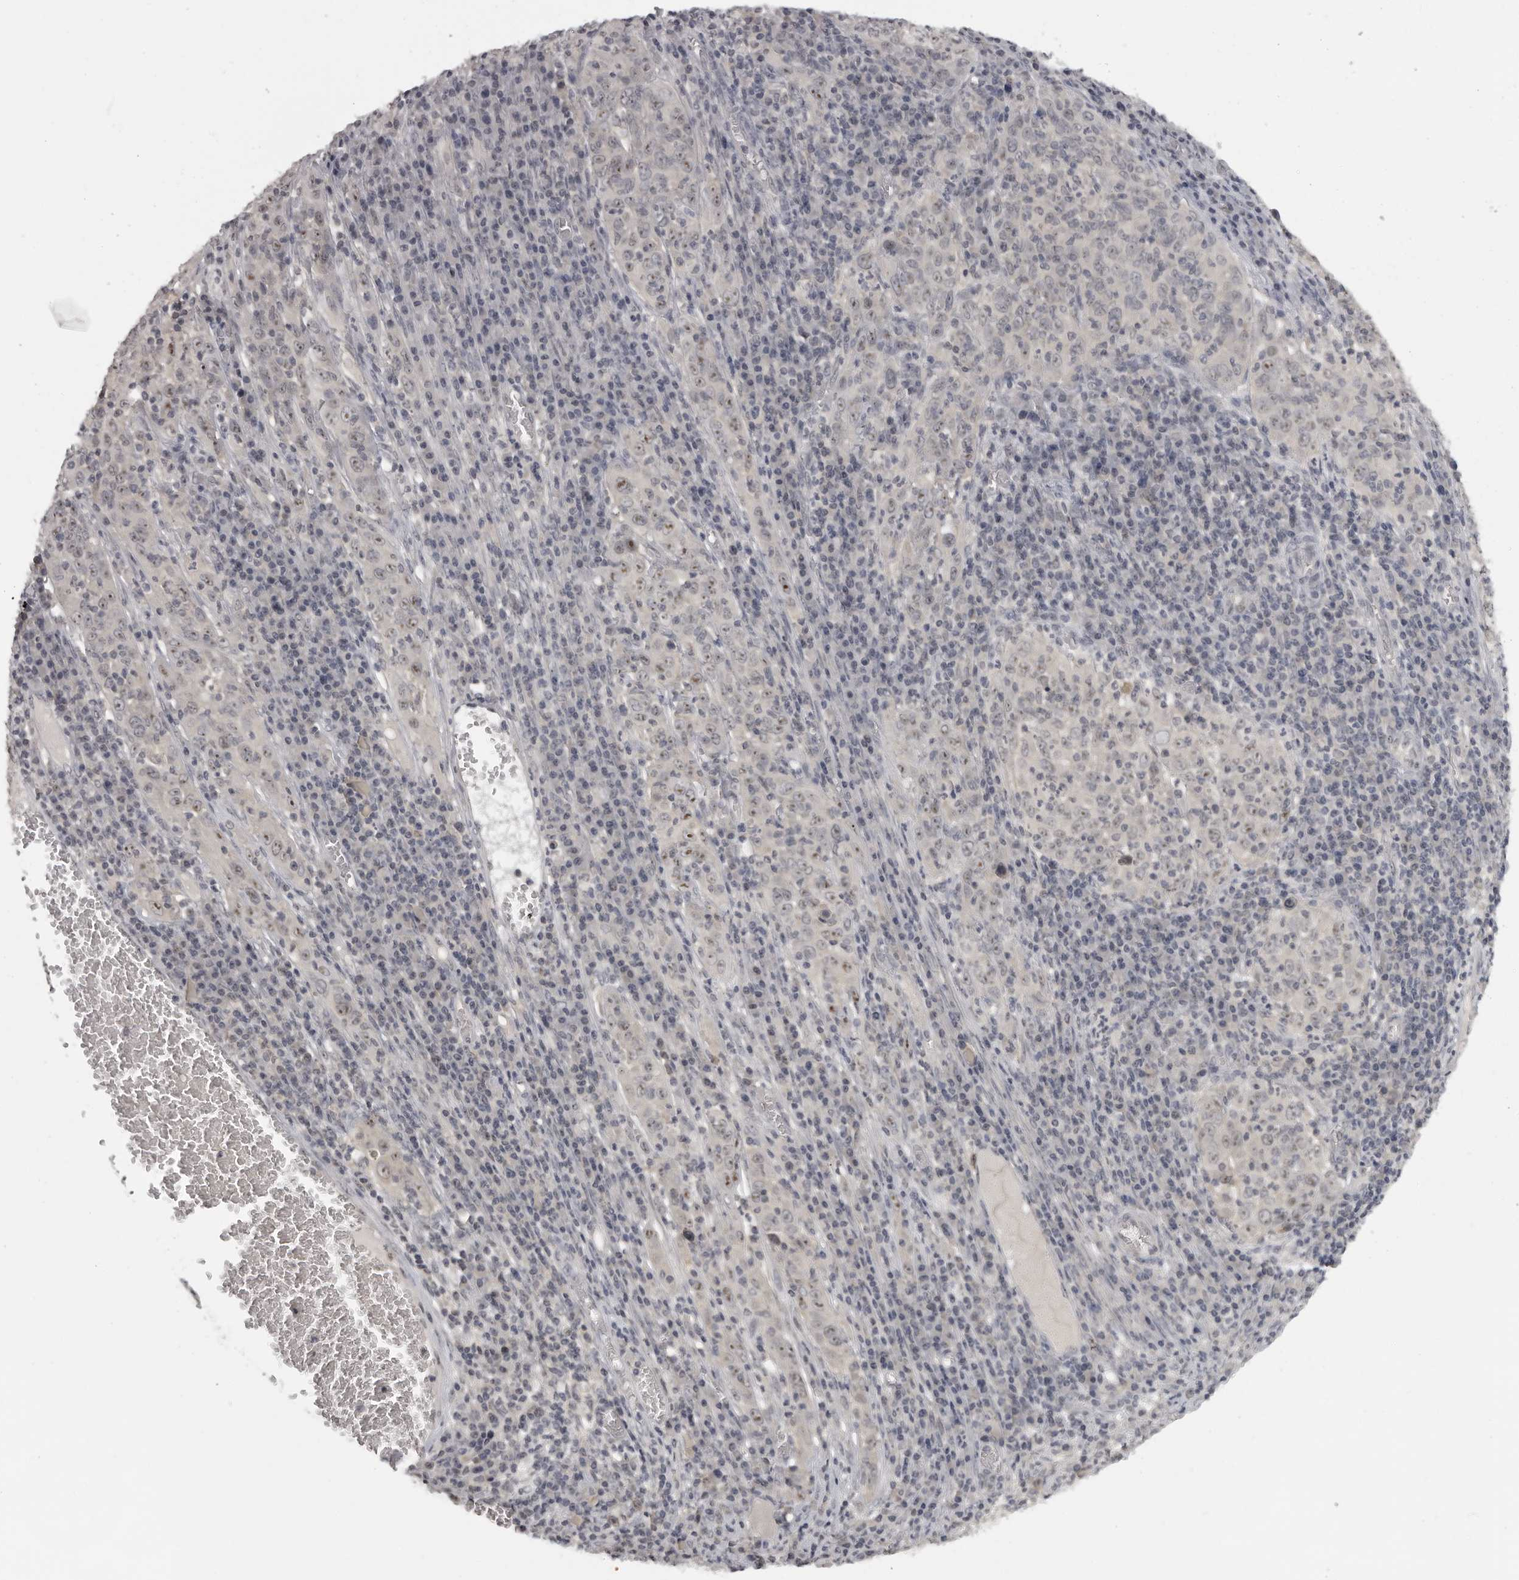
{"staining": {"intensity": "moderate", "quantity": "25%-75%", "location": "nuclear"}, "tissue": "cervical cancer", "cell_type": "Tumor cells", "image_type": "cancer", "snomed": [{"axis": "morphology", "description": "Squamous cell carcinoma, NOS"}, {"axis": "topography", "description": "Cervix"}], "caption": "High-magnification brightfield microscopy of cervical cancer (squamous cell carcinoma) stained with DAB (3,3'-diaminobenzidine) (brown) and counterstained with hematoxylin (blue). tumor cells exhibit moderate nuclear expression is seen in about25%-75% of cells.", "gene": "MRTO4", "patient": {"sex": "female", "age": 46}}